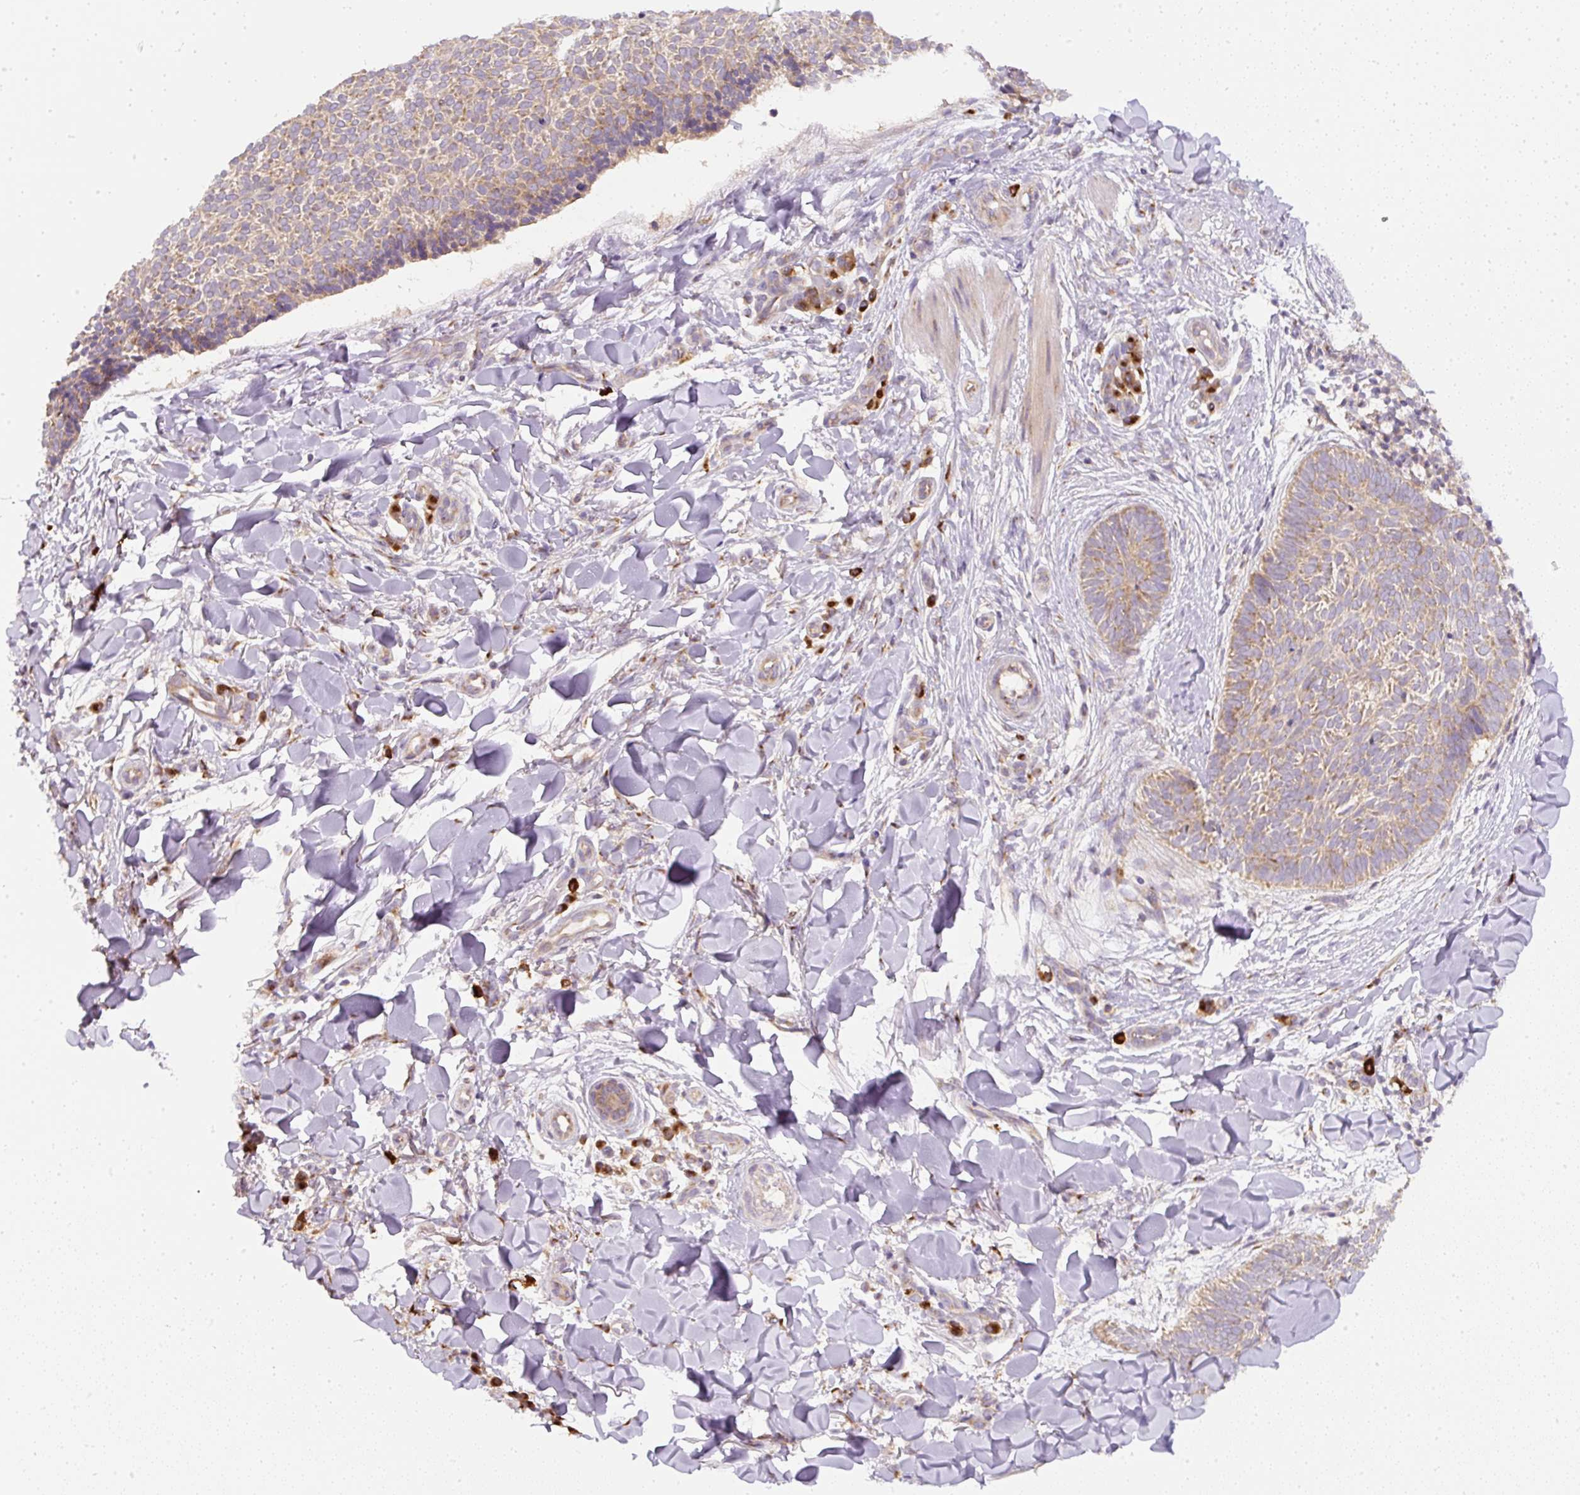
{"staining": {"intensity": "moderate", "quantity": "25%-75%", "location": "cytoplasmic/membranous"}, "tissue": "skin cancer", "cell_type": "Tumor cells", "image_type": "cancer", "snomed": [{"axis": "morphology", "description": "Normal tissue, NOS"}, {"axis": "morphology", "description": "Basal cell carcinoma"}, {"axis": "topography", "description": "Skin"}], "caption": "The photomicrograph demonstrates immunohistochemical staining of basal cell carcinoma (skin). There is moderate cytoplasmic/membranous expression is present in about 25%-75% of tumor cells.", "gene": "MLX", "patient": {"sex": "male", "age": 50}}